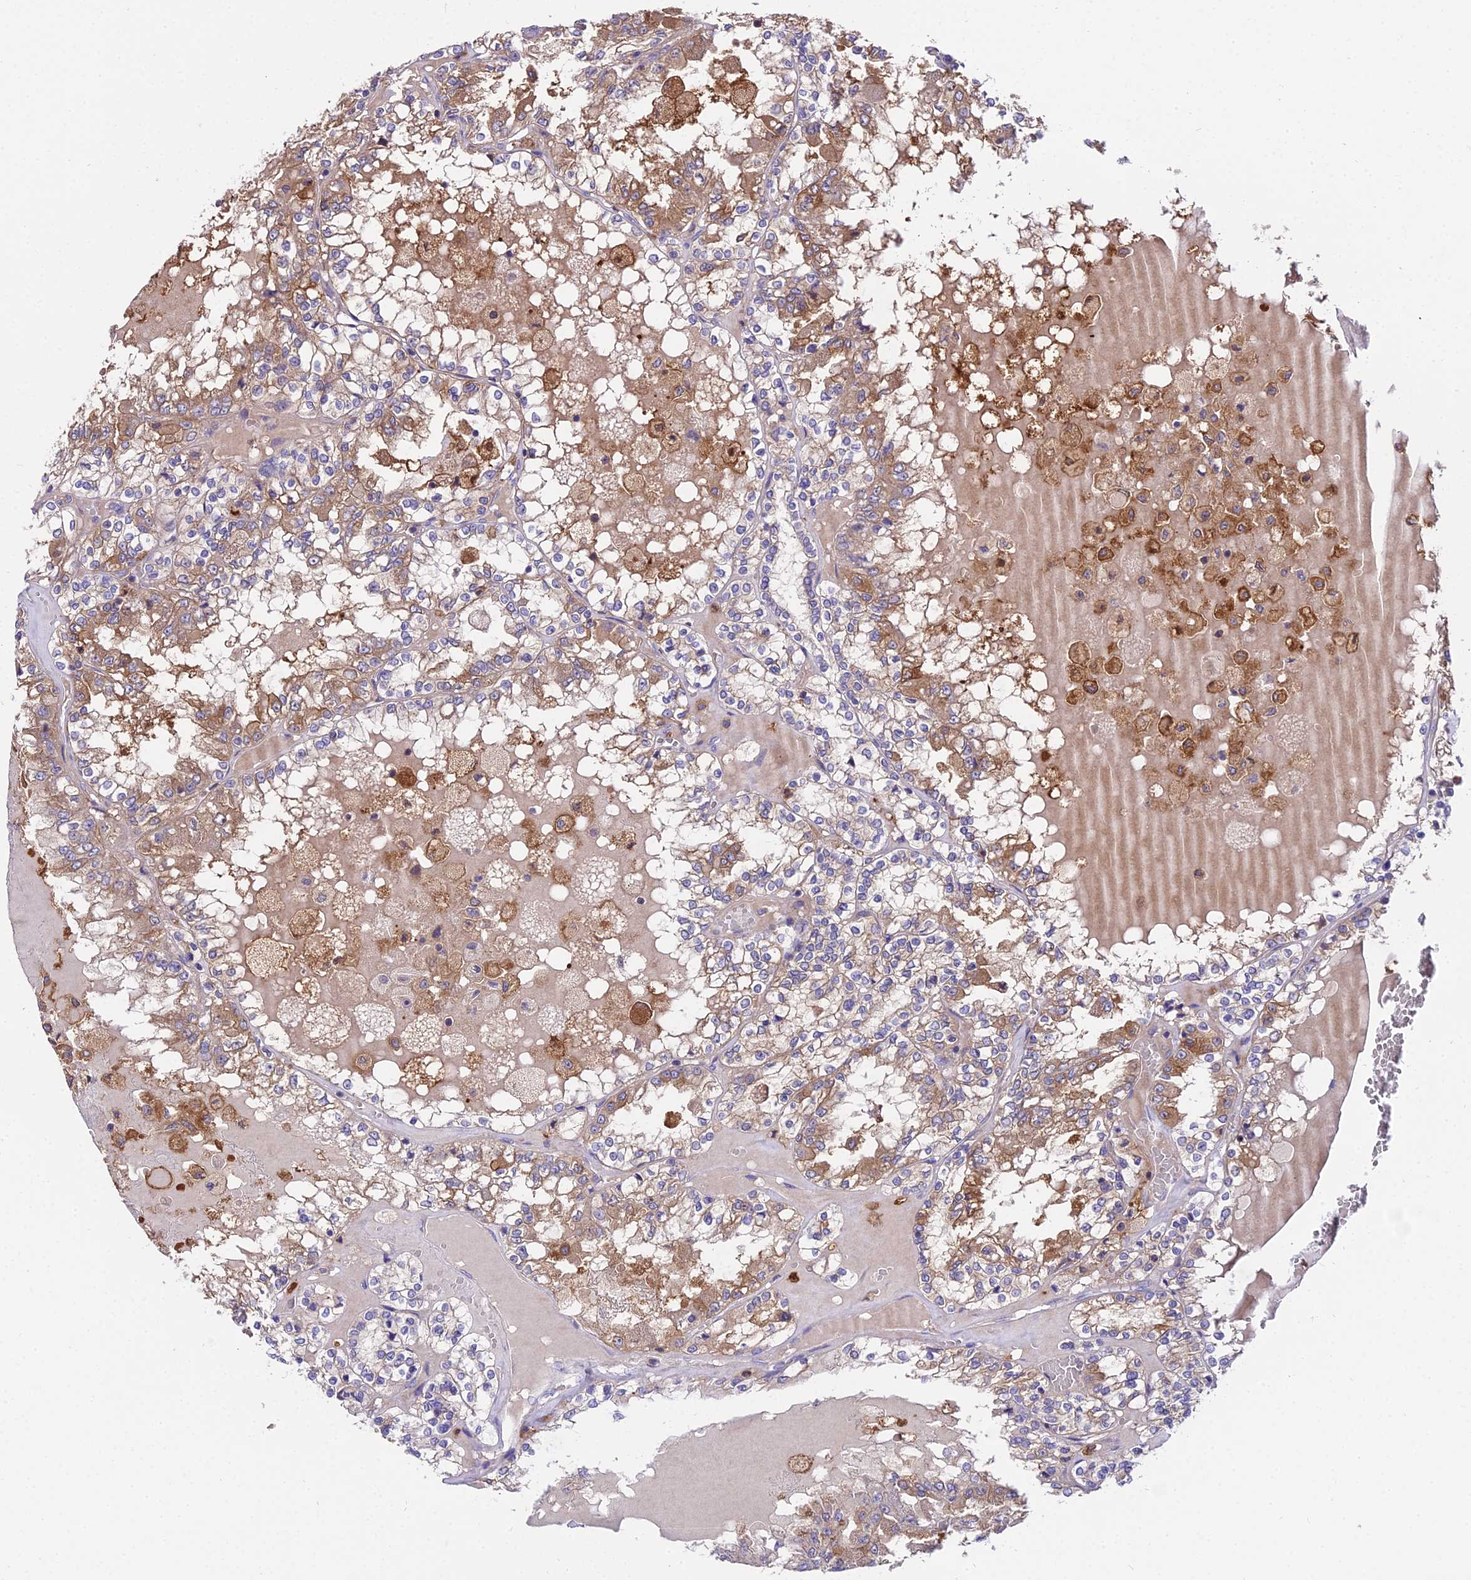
{"staining": {"intensity": "moderate", "quantity": "25%-75%", "location": "cytoplasmic/membranous"}, "tissue": "renal cancer", "cell_type": "Tumor cells", "image_type": "cancer", "snomed": [{"axis": "morphology", "description": "Adenocarcinoma, NOS"}, {"axis": "topography", "description": "Kidney"}], "caption": "A histopathology image of renal cancer stained for a protein displays moderate cytoplasmic/membranous brown staining in tumor cells.", "gene": "C2orf69", "patient": {"sex": "female", "age": 56}}